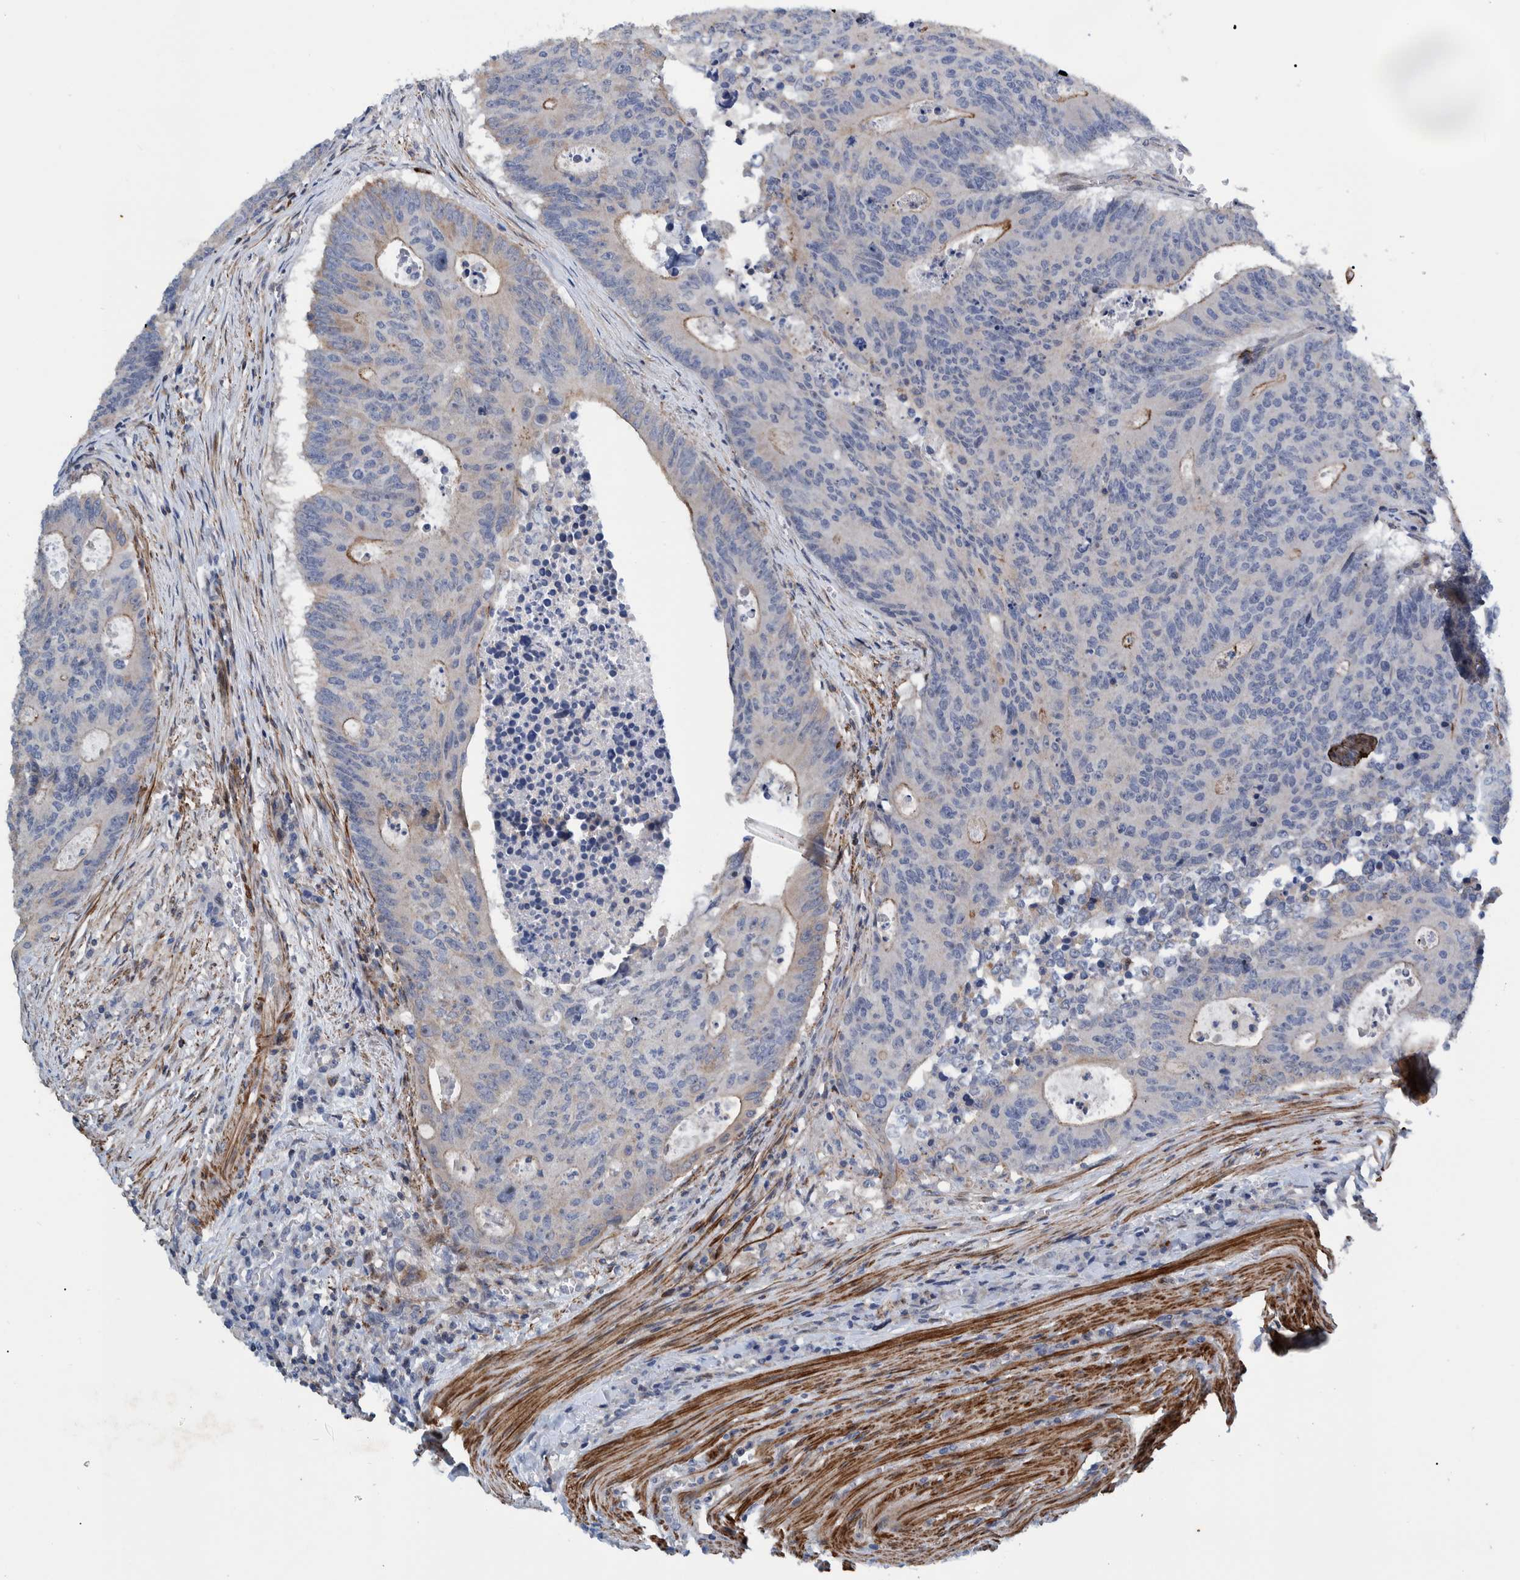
{"staining": {"intensity": "weak", "quantity": "<25%", "location": "cytoplasmic/membranous"}, "tissue": "colorectal cancer", "cell_type": "Tumor cells", "image_type": "cancer", "snomed": [{"axis": "morphology", "description": "Adenocarcinoma, NOS"}, {"axis": "topography", "description": "Colon"}], "caption": "Tumor cells are negative for protein expression in human colorectal adenocarcinoma. (DAB (3,3'-diaminobenzidine) immunohistochemistry (IHC) with hematoxylin counter stain).", "gene": "MKS1", "patient": {"sex": "male", "age": 87}}